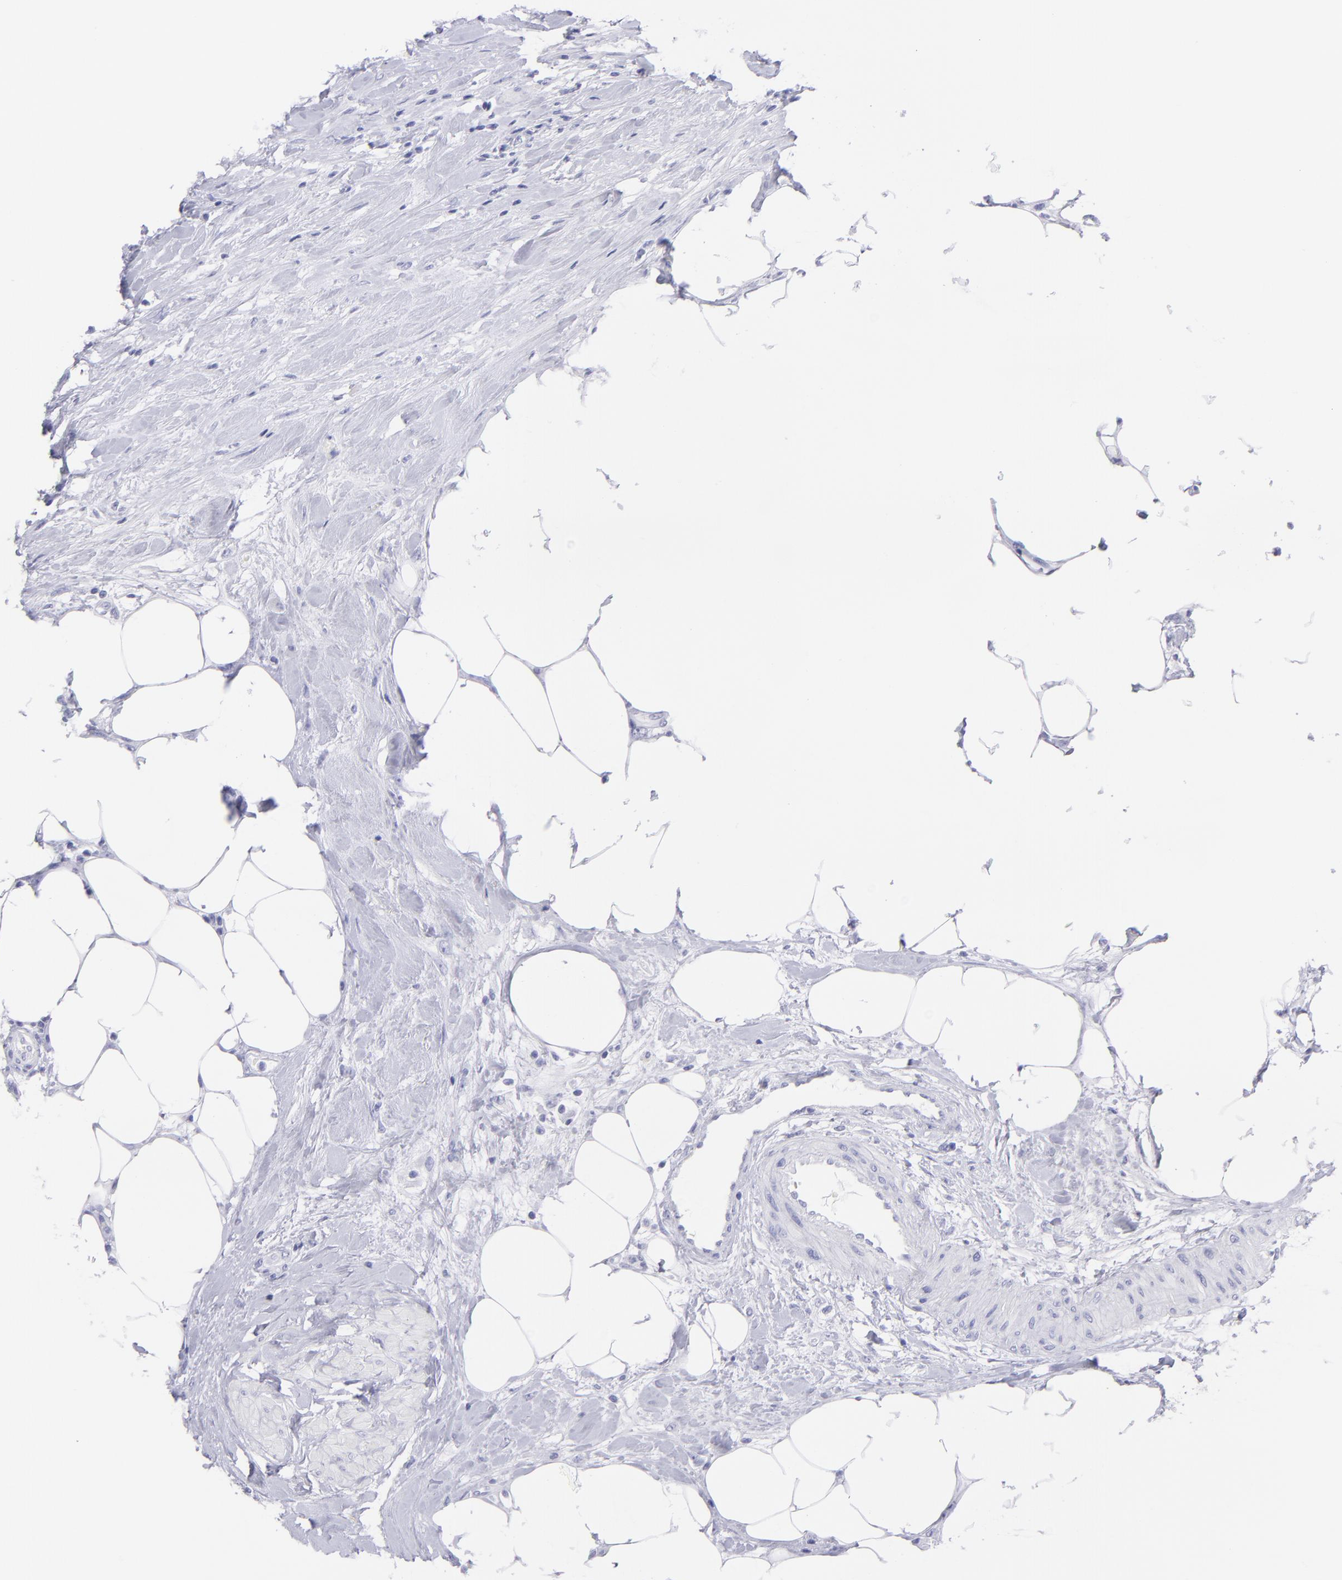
{"staining": {"intensity": "negative", "quantity": "none", "location": "none"}, "tissue": "urothelial cancer", "cell_type": "Tumor cells", "image_type": "cancer", "snomed": [{"axis": "morphology", "description": "Urothelial carcinoma, High grade"}, {"axis": "topography", "description": "Urinary bladder"}], "caption": "The micrograph exhibits no significant staining in tumor cells of urothelial cancer.", "gene": "PIP", "patient": {"sex": "male", "age": 61}}